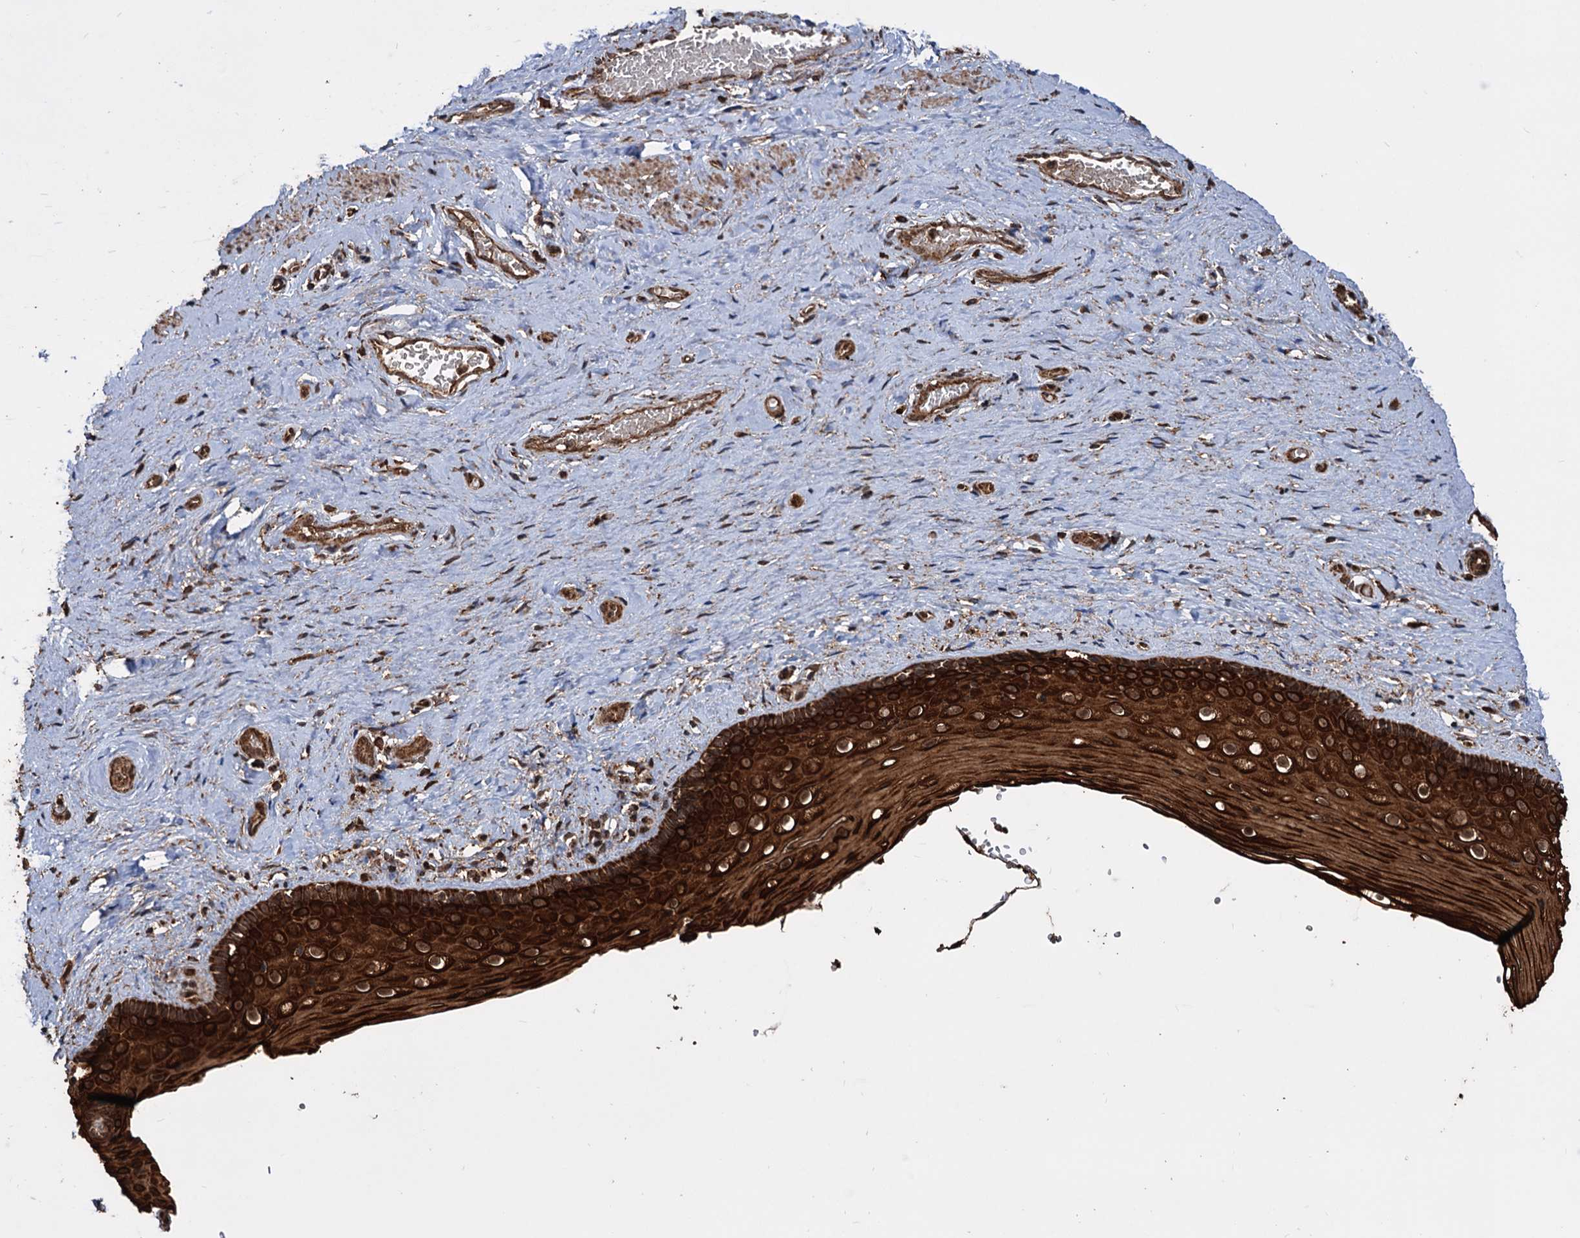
{"staining": {"intensity": "strong", "quantity": ">75%", "location": "cytoplasmic/membranous"}, "tissue": "vagina", "cell_type": "Squamous epithelial cells", "image_type": "normal", "snomed": [{"axis": "morphology", "description": "Normal tissue, NOS"}, {"axis": "topography", "description": "Vagina"}], "caption": "Vagina stained for a protein (brown) demonstrates strong cytoplasmic/membranous positive expression in about >75% of squamous epithelial cells.", "gene": "IPO4", "patient": {"sex": "female", "age": 46}}